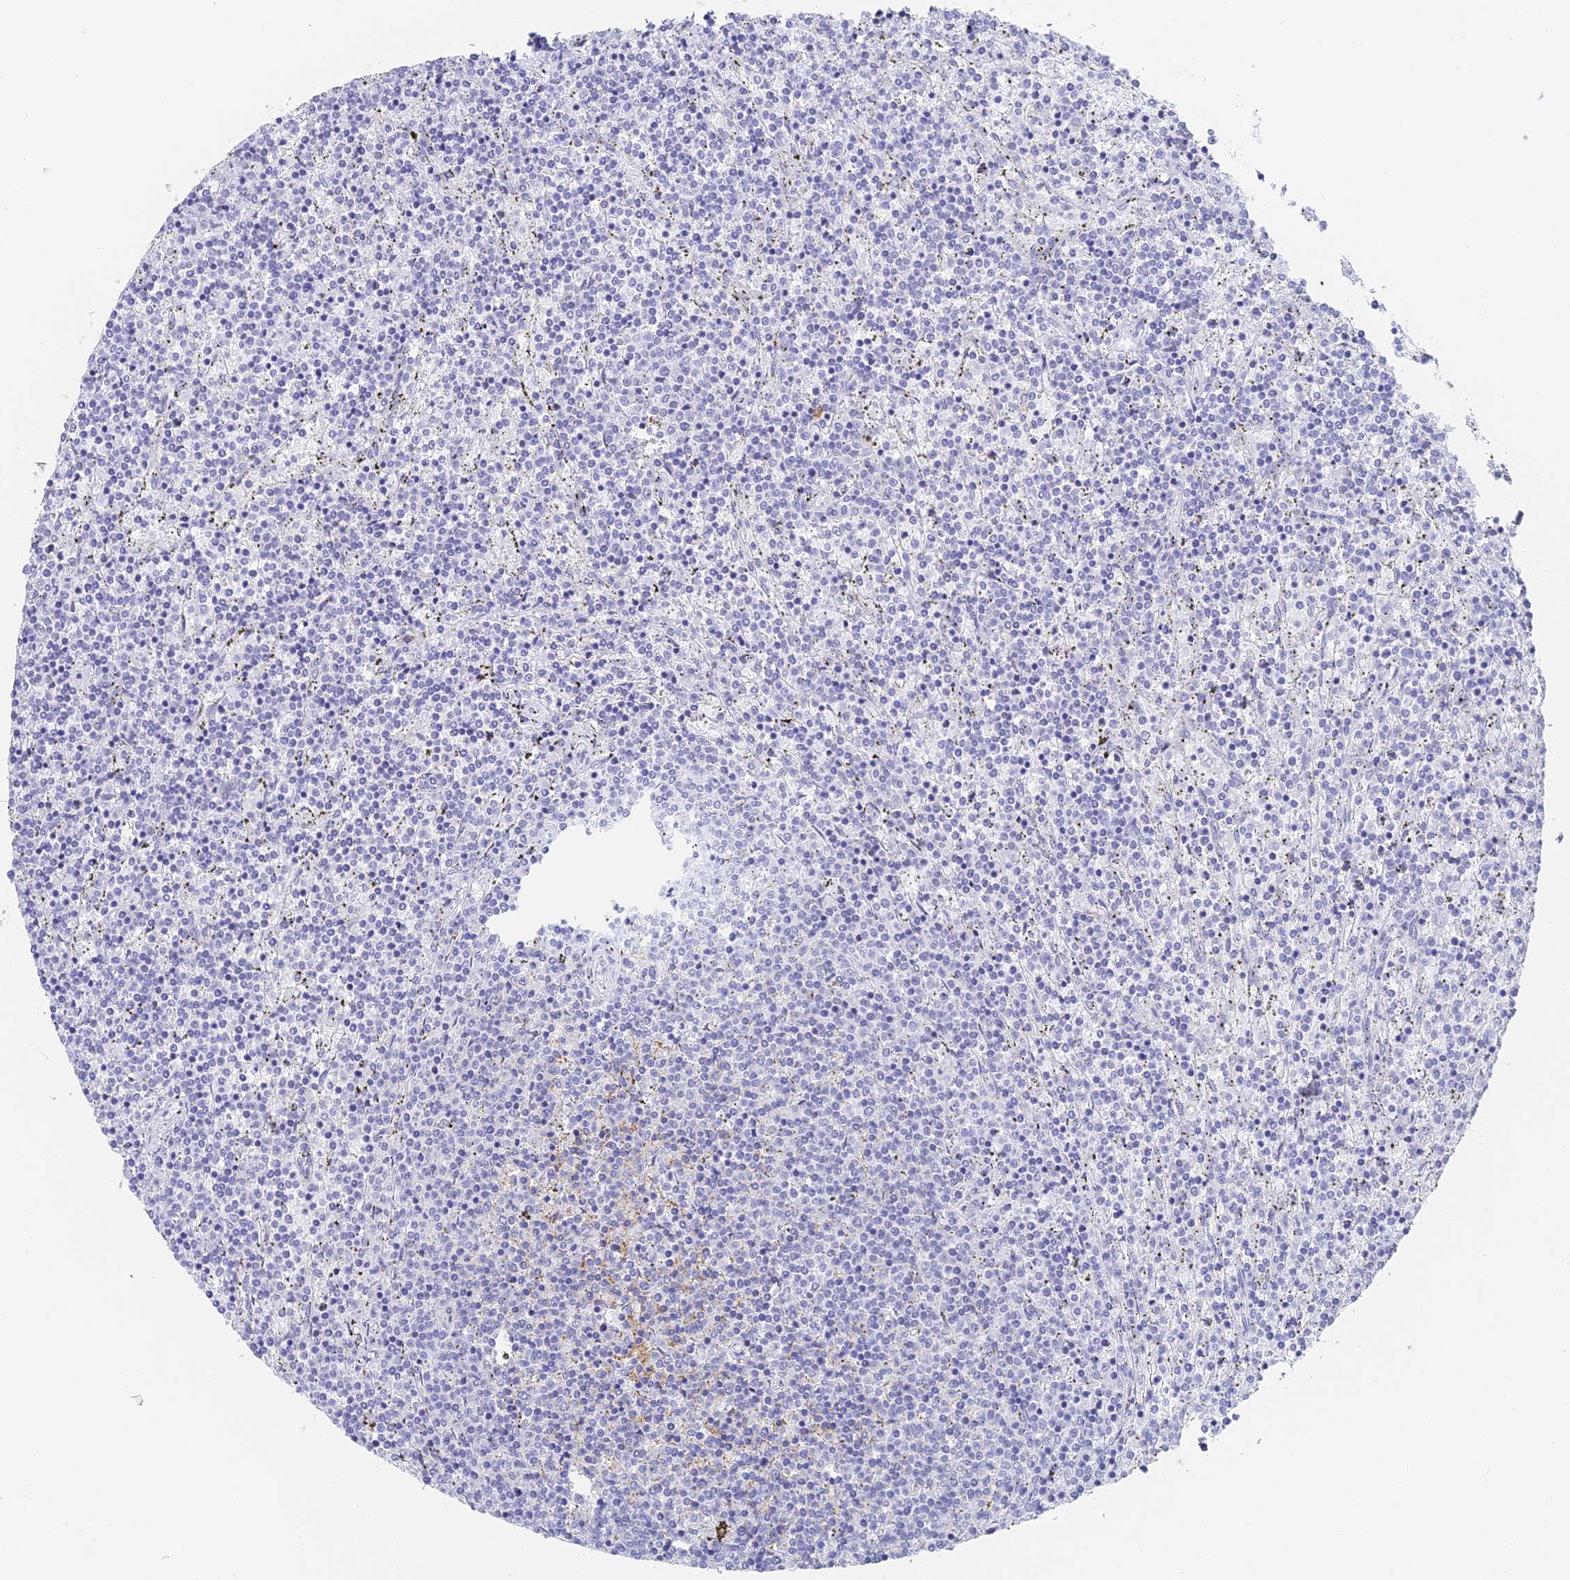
{"staining": {"intensity": "negative", "quantity": "none", "location": "none"}, "tissue": "lymphoma", "cell_type": "Tumor cells", "image_type": "cancer", "snomed": [{"axis": "morphology", "description": "Malignant lymphoma, non-Hodgkin's type, Low grade"}, {"axis": "topography", "description": "Spleen"}], "caption": "Protein analysis of malignant lymphoma, non-Hodgkin's type (low-grade) demonstrates no significant expression in tumor cells.", "gene": "GJA1", "patient": {"sex": "female", "age": 50}}